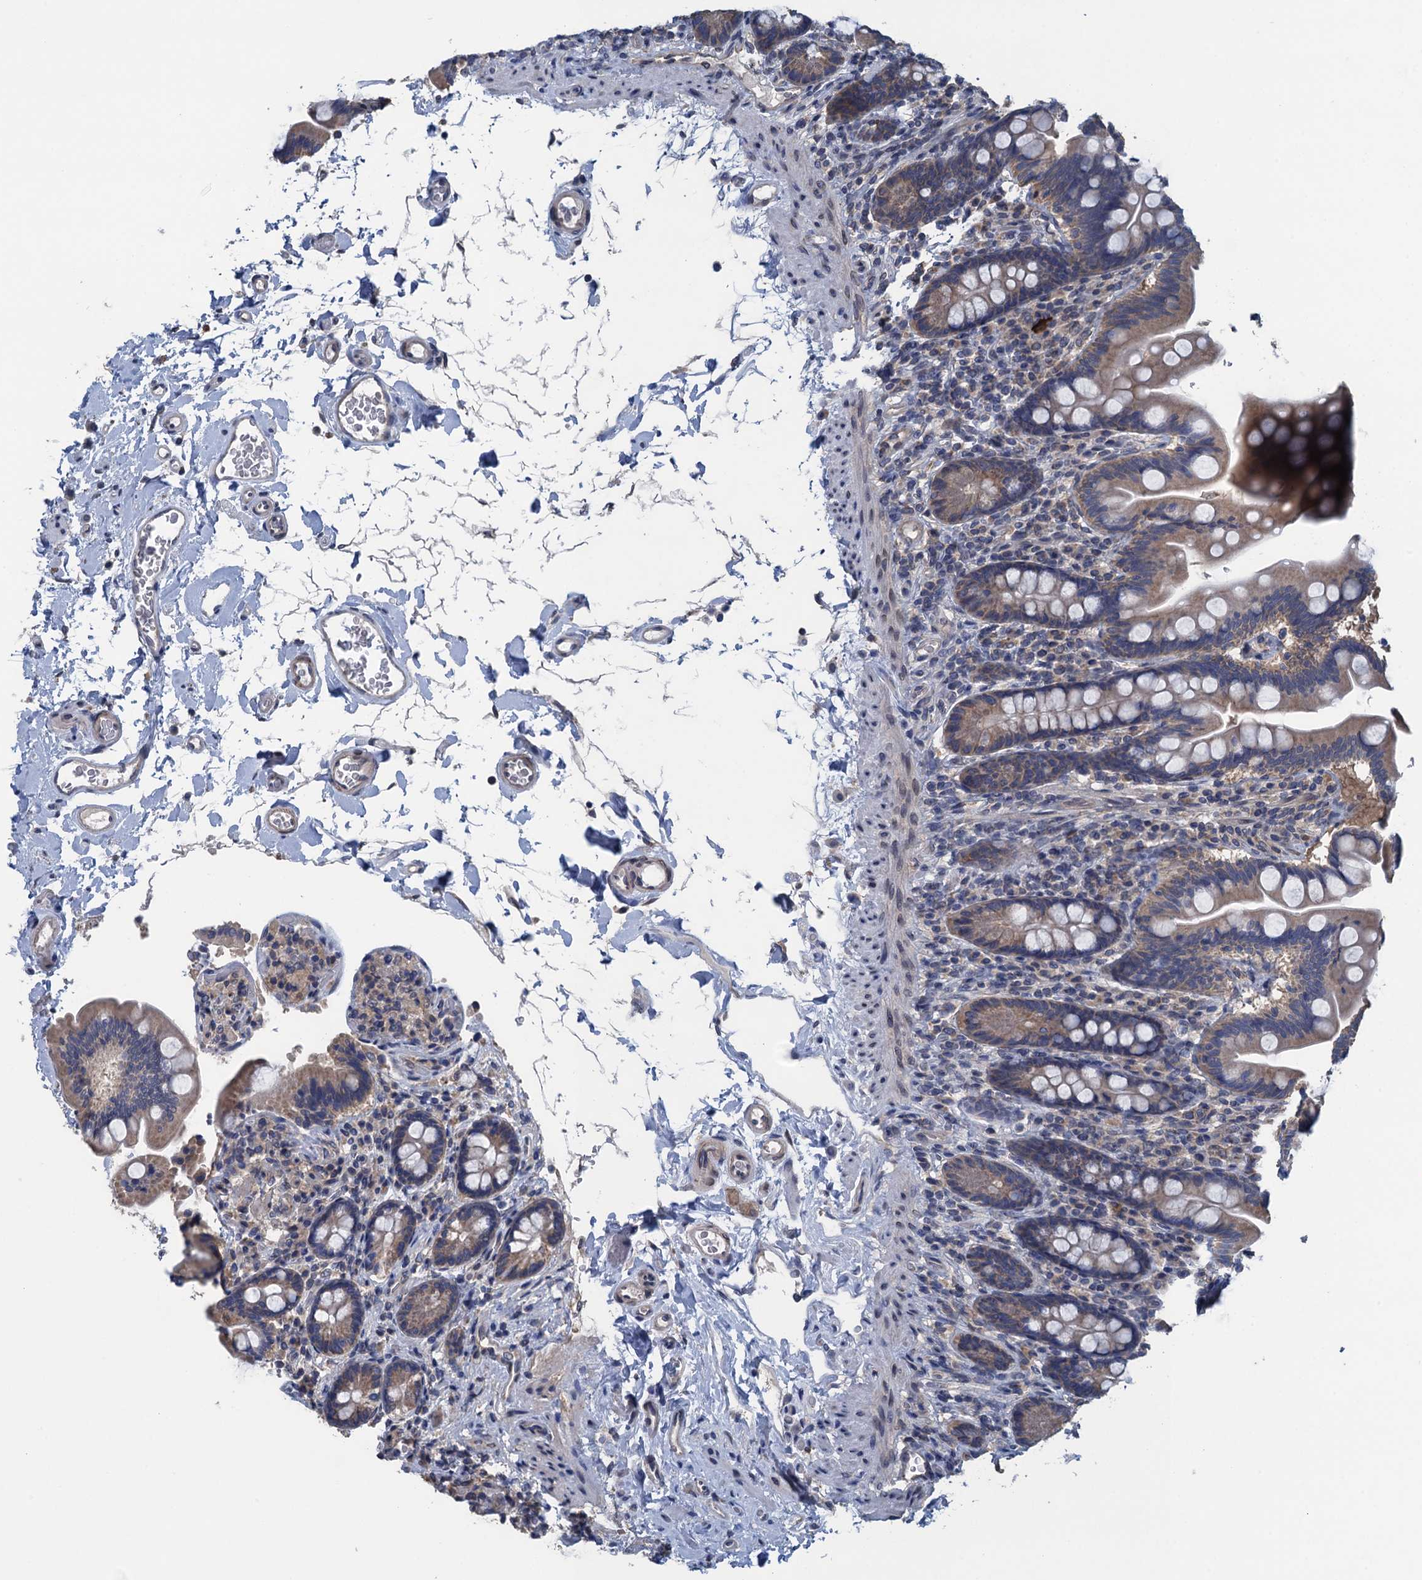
{"staining": {"intensity": "moderate", "quantity": "25%-75%", "location": "cytoplasmic/membranous"}, "tissue": "small intestine", "cell_type": "Glandular cells", "image_type": "normal", "snomed": [{"axis": "morphology", "description": "Normal tissue, NOS"}, {"axis": "topography", "description": "Small intestine"}], "caption": "Moderate cytoplasmic/membranous staining for a protein is appreciated in approximately 25%-75% of glandular cells of unremarkable small intestine using immunohistochemistry.", "gene": "CTU2", "patient": {"sex": "female", "age": 64}}